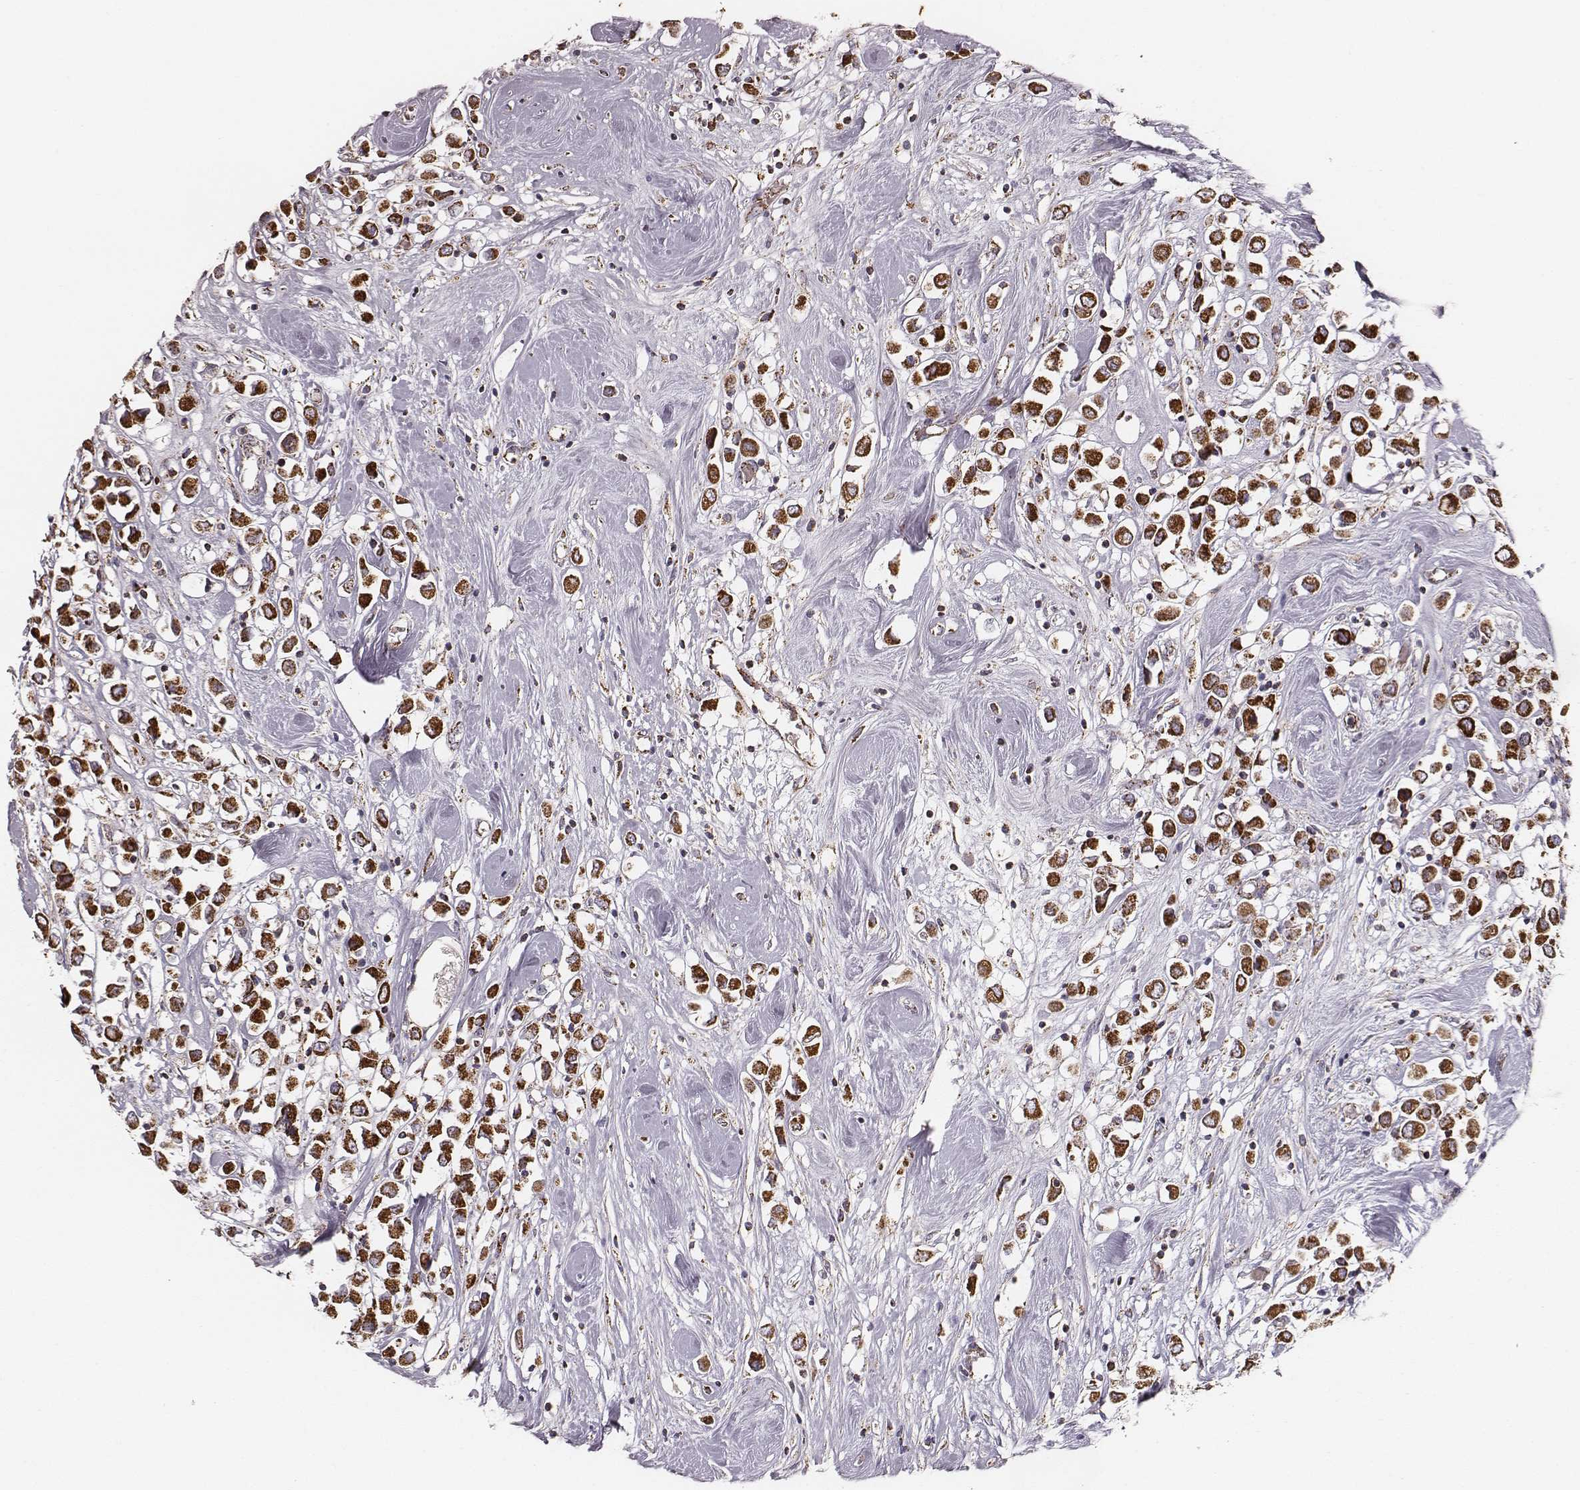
{"staining": {"intensity": "strong", "quantity": ">75%", "location": "cytoplasmic/membranous"}, "tissue": "breast cancer", "cell_type": "Tumor cells", "image_type": "cancer", "snomed": [{"axis": "morphology", "description": "Duct carcinoma"}, {"axis": "topography", "description": "Breast"}], "caption": "Breast intraductal carcinoma stained with immunohistochemistry demonstrates strong cytoplasmic/membranous expression in about >75% of tumor cells. (DAB (3,3'-diaminobenzidine) IHC with brightfield microscopy, high magnification).", "gene": "TUFM", "patient": {"sex": "female", "age": 61}}